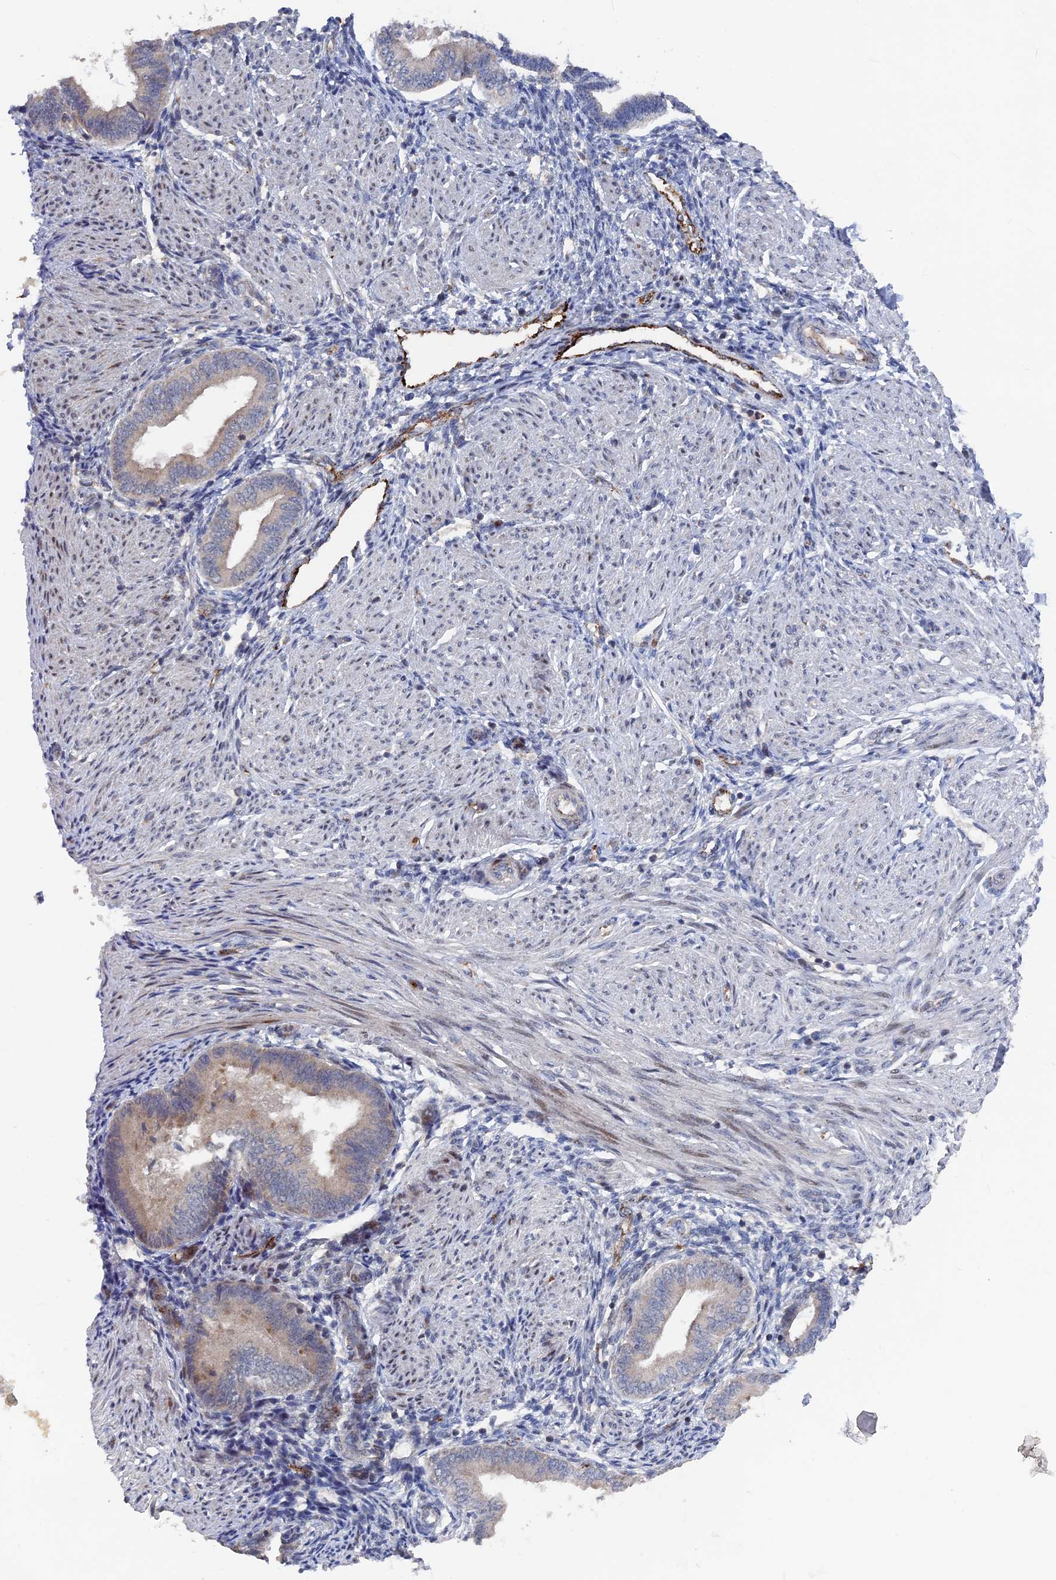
{"staining": {"intensity": "negative", "quantity": "none", "location": "none"}, "tissue": "endometrium", "cell_type": "Cells in endometrial stroma", "image_type": "normal", "snomed": [{"axis": "morphology", "description": "Normal tissue, NOS"}, {"axis": "topography", "description": "Endometrium"}], "caption": "An image of endometrium stained for a protein exhibits no brown staining in cells in endometrial stroma. The staining is performed using DAB brown chromogen with nuclei counter-stained in using hematoxylin.", "gene": "SH3D21", "patient": {"sex": "female", "age": 53}}